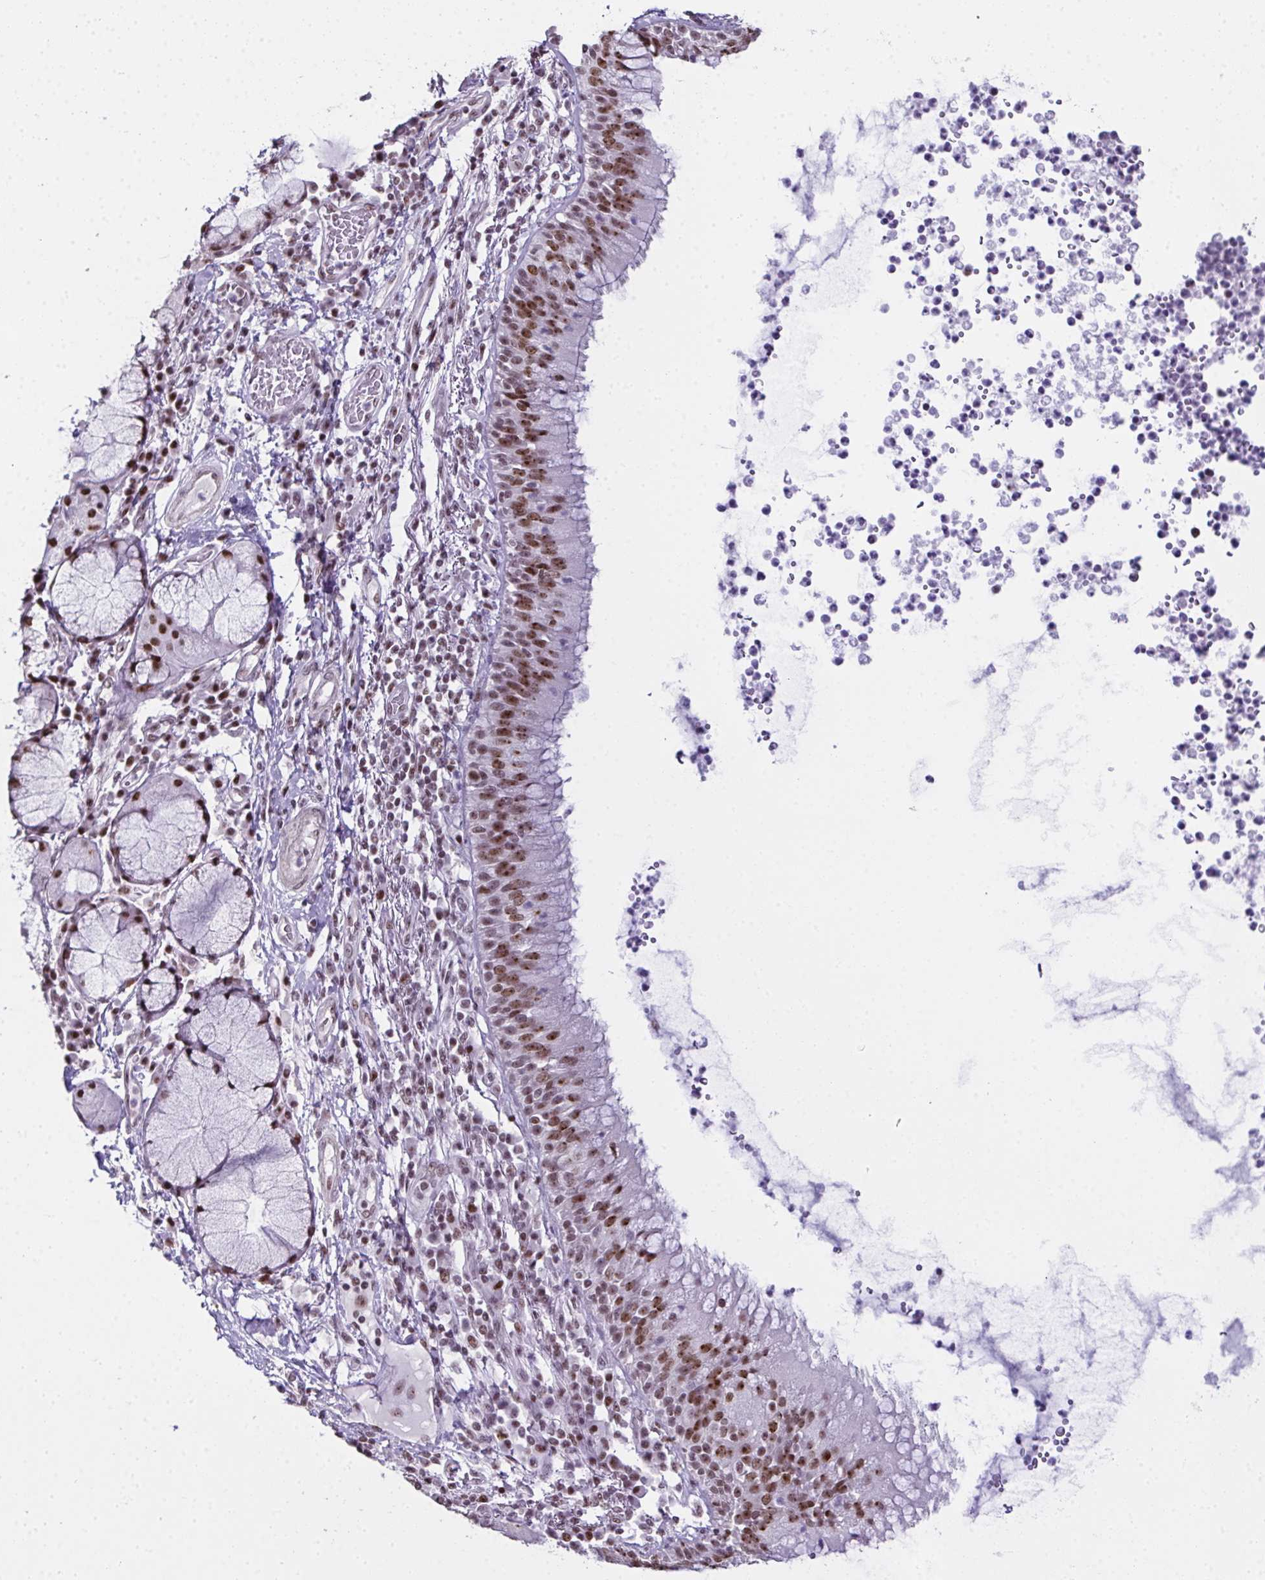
{"staining": {"intensity": "moderate", "quantity": ">75%", "location": "nuclear"}, "tissue": "bronchus", "cell_type": "Respiratory epithelial cells", "image_type": "normal", "snomed": [{"axis": "morphology", "description": "Normal tissue, NOS"}, {"axis": "topography", "description": "Cartilage tissue"}, {"axis": "topography", "description": "Bronchus"}], "caption": "Normal bronchus demonstrates moderate nuclear positivity in approximately >75% of respiratory epithelial cells, visualized by immunohistochemistry. Using DAB (brown) and hematoxylin (blue) stains, captured at high magnification using brightfield microscopy.", "gene": "ZNF800", "patient": {"sex": "male", "age": 56}}